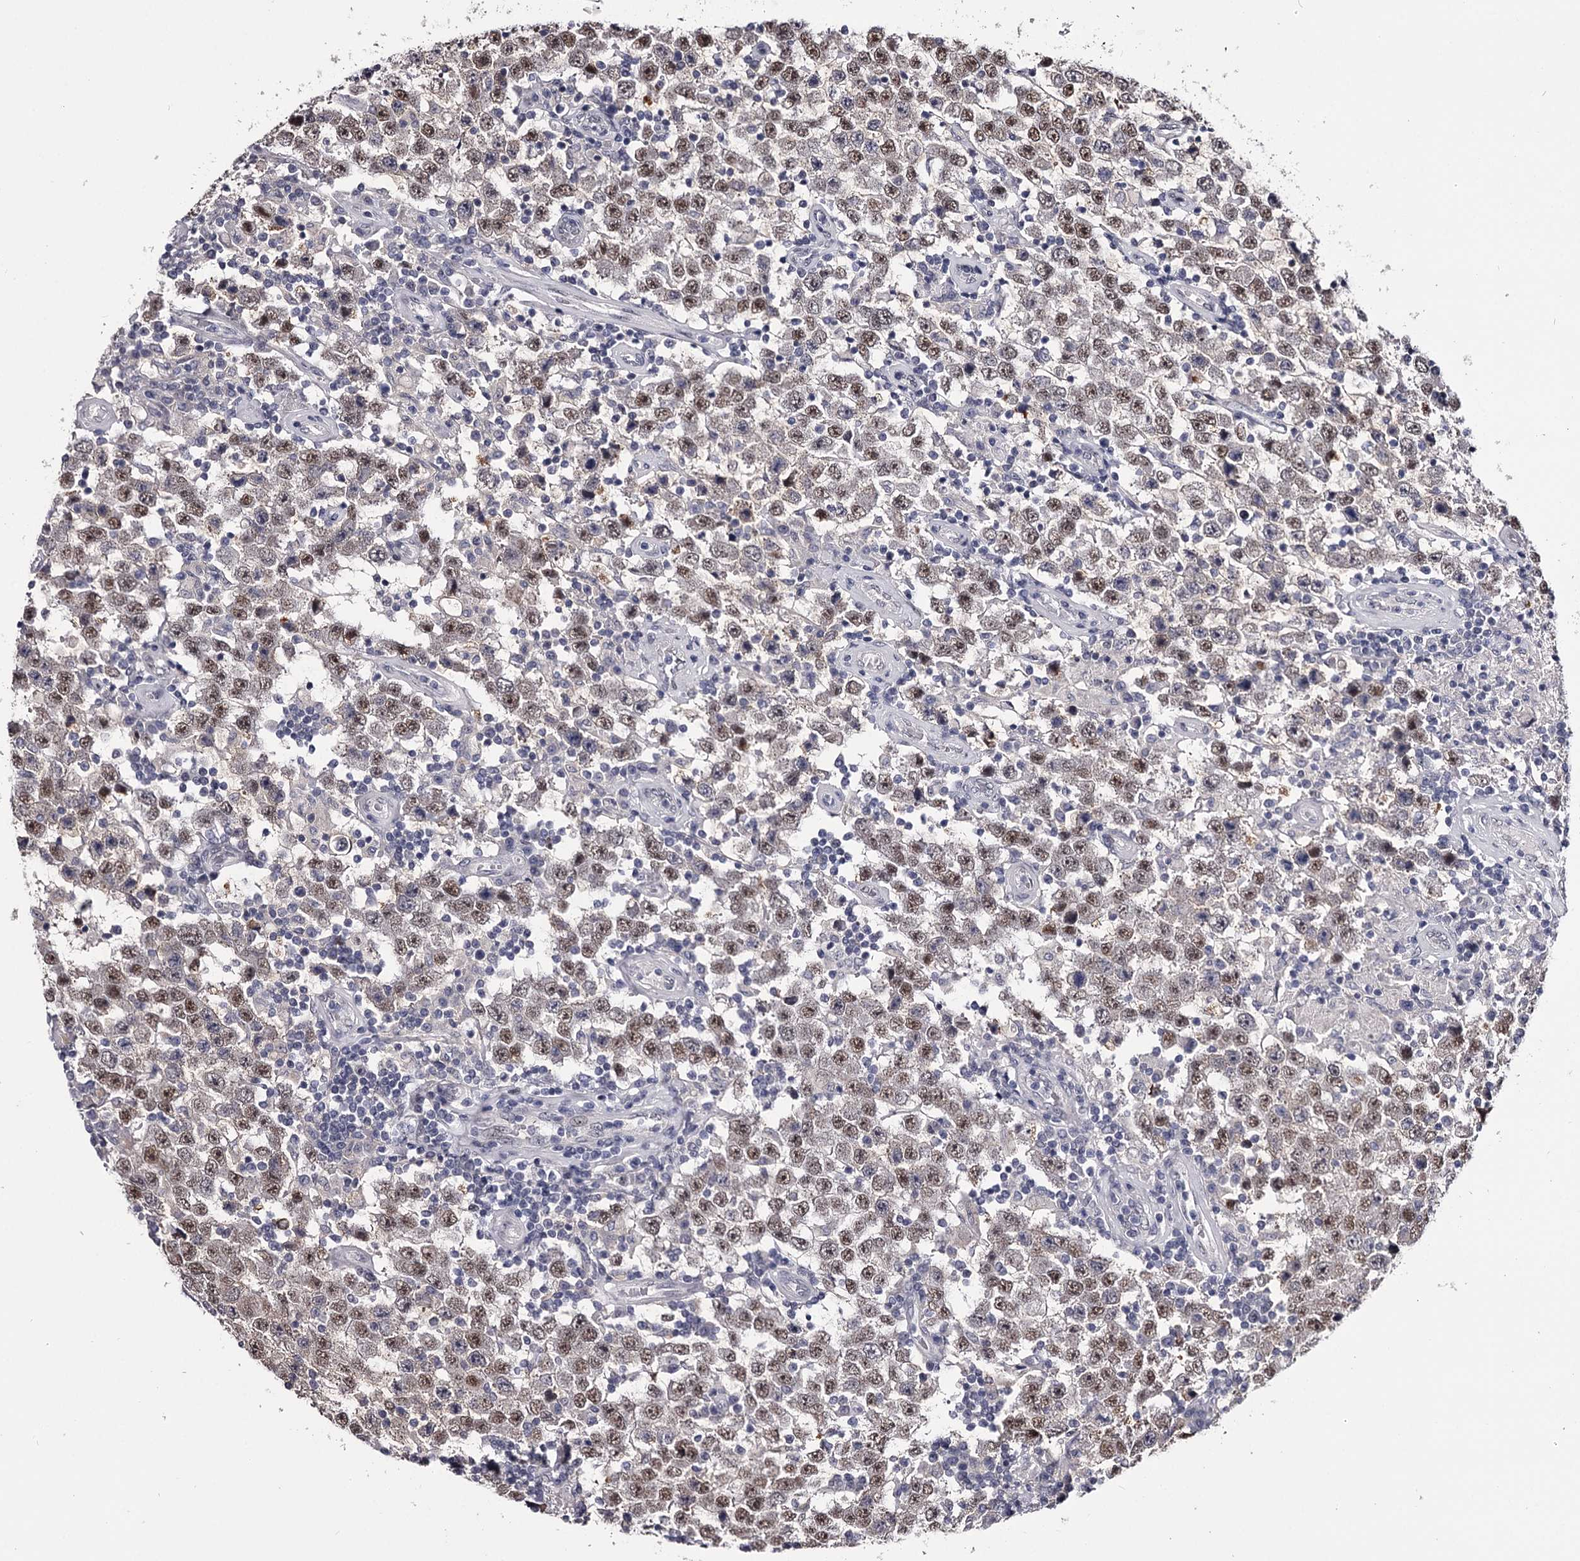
{"staining": {"intensity": "moderate", "quantity": ">75%", "location": "nuclear"}, "tissue": "testis cancer", "cell_type": "Tumor cells", "image_type": "cancer", "snomed": [{"axis": "morphology", "description": "Normal tissue, NOS"}, {"axis": "morphology", "description": "Urothelial carcinoma, High grade"}, {"axis": "morphology", "description": "Seminoma, NOS"}, {"axis": "morphology", "description": "Carcinoma, Embryonal, NOS"}, {"axis": "topography", "description": "Urinary bladder"}, {"axis": "topography", "description": "Testis"}], "caption": "DAB immunohistochemical staining of human testis cancer displays moderate nuclear protein positivity in about >75% of tumor cells.", "gene": "OVOL2", "patient": {"sex": "male", "age": 41}}